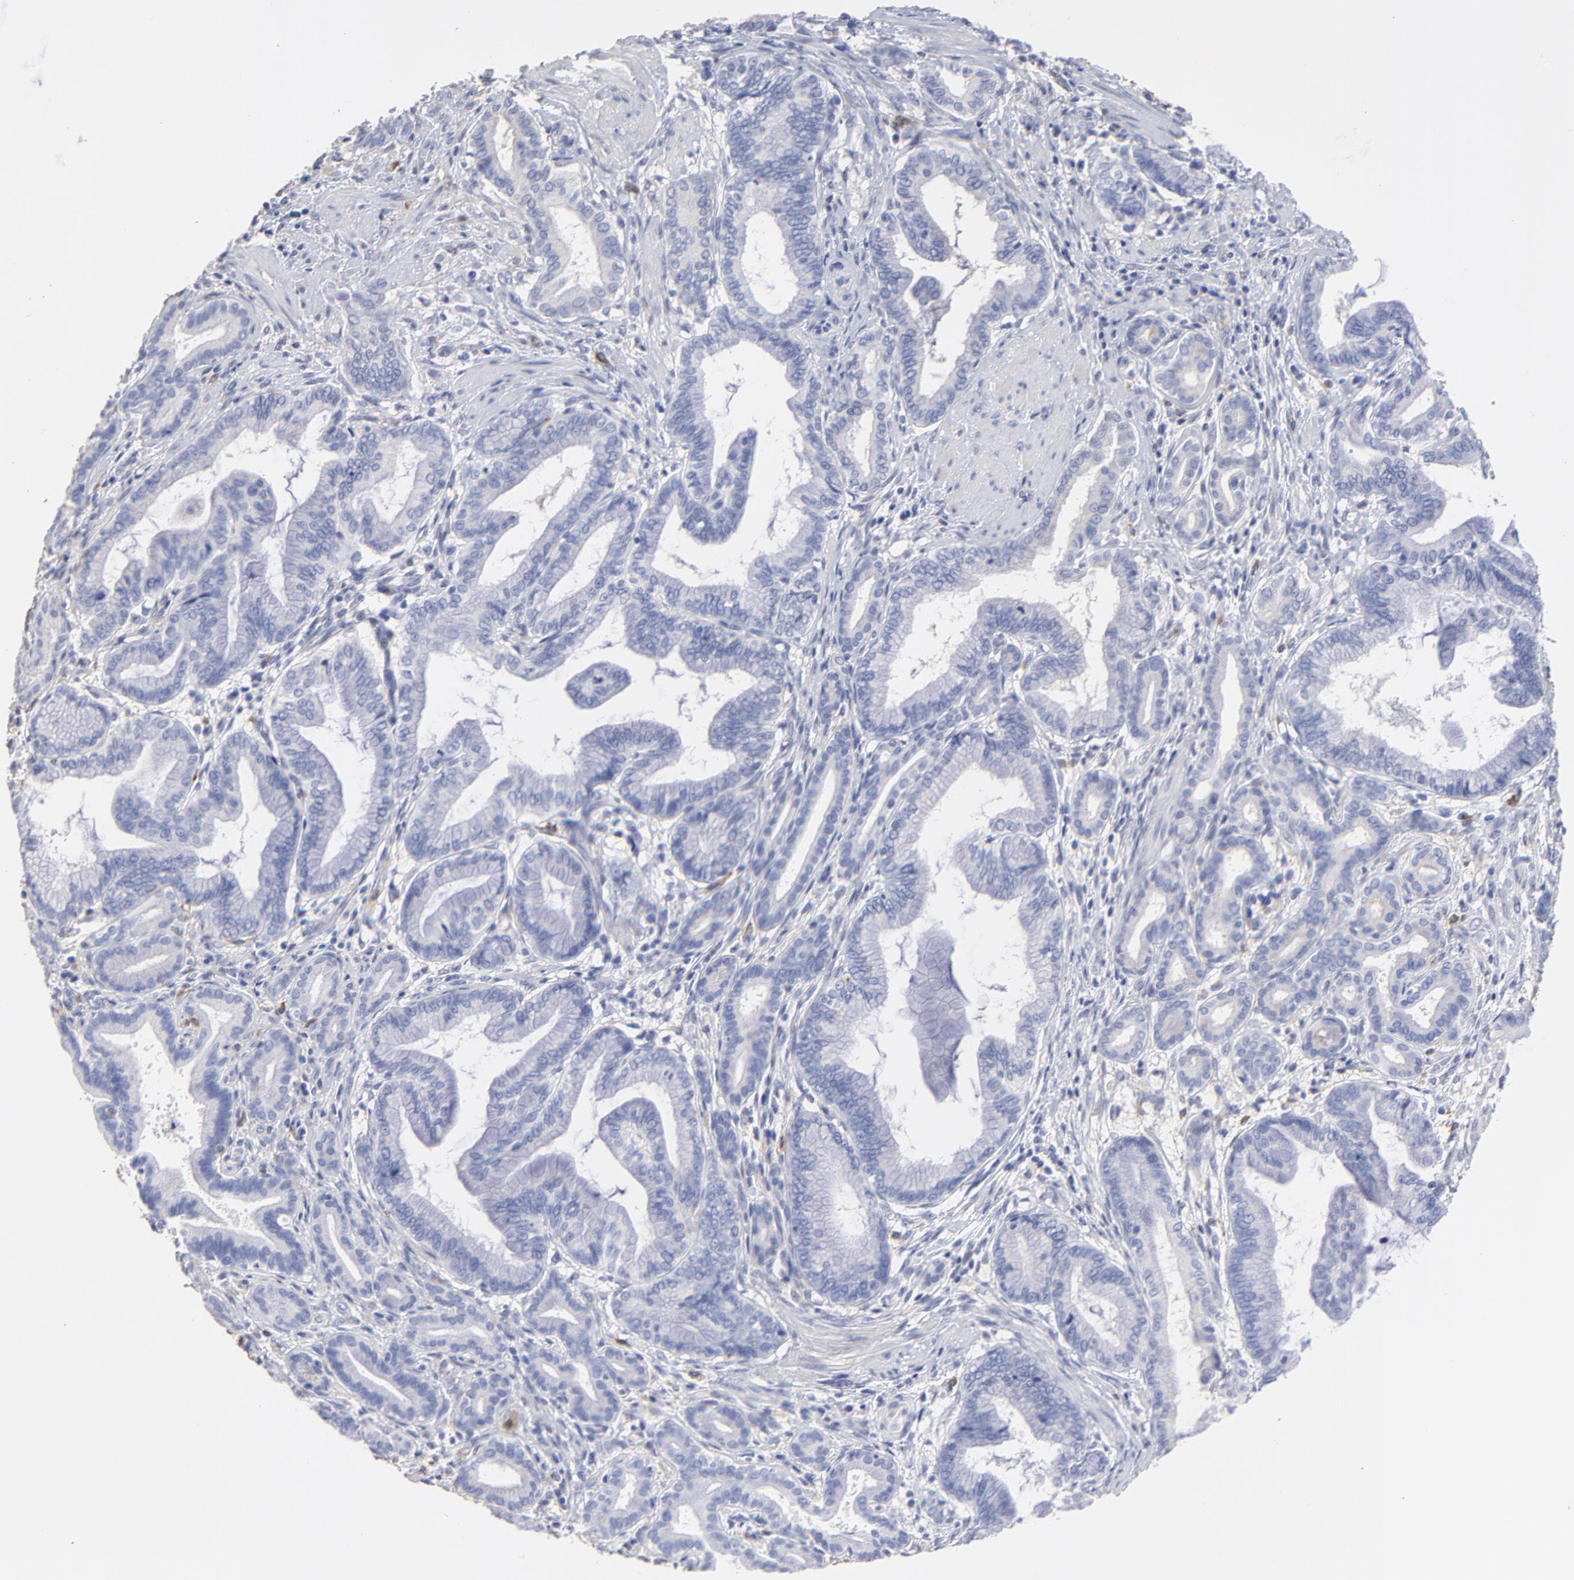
{"staining": {"intensity": "negative", "quantity": "none", "location": "none"}, "tissue": "pancreatic cancer", "cell_type": "Tumor cells", "image_type": "cancer", "snomed": [{"axis": "morphology", "description": "Adenocarcinoma, NOS"}, {"axis": "topography", "description": "Pancreas"}], "caption": "Image shows no protein staining in tumor cells of pancreatic cancer tissue.", "gene": "SMARCA1", "patient": {"sex": "female", "age": 64}}